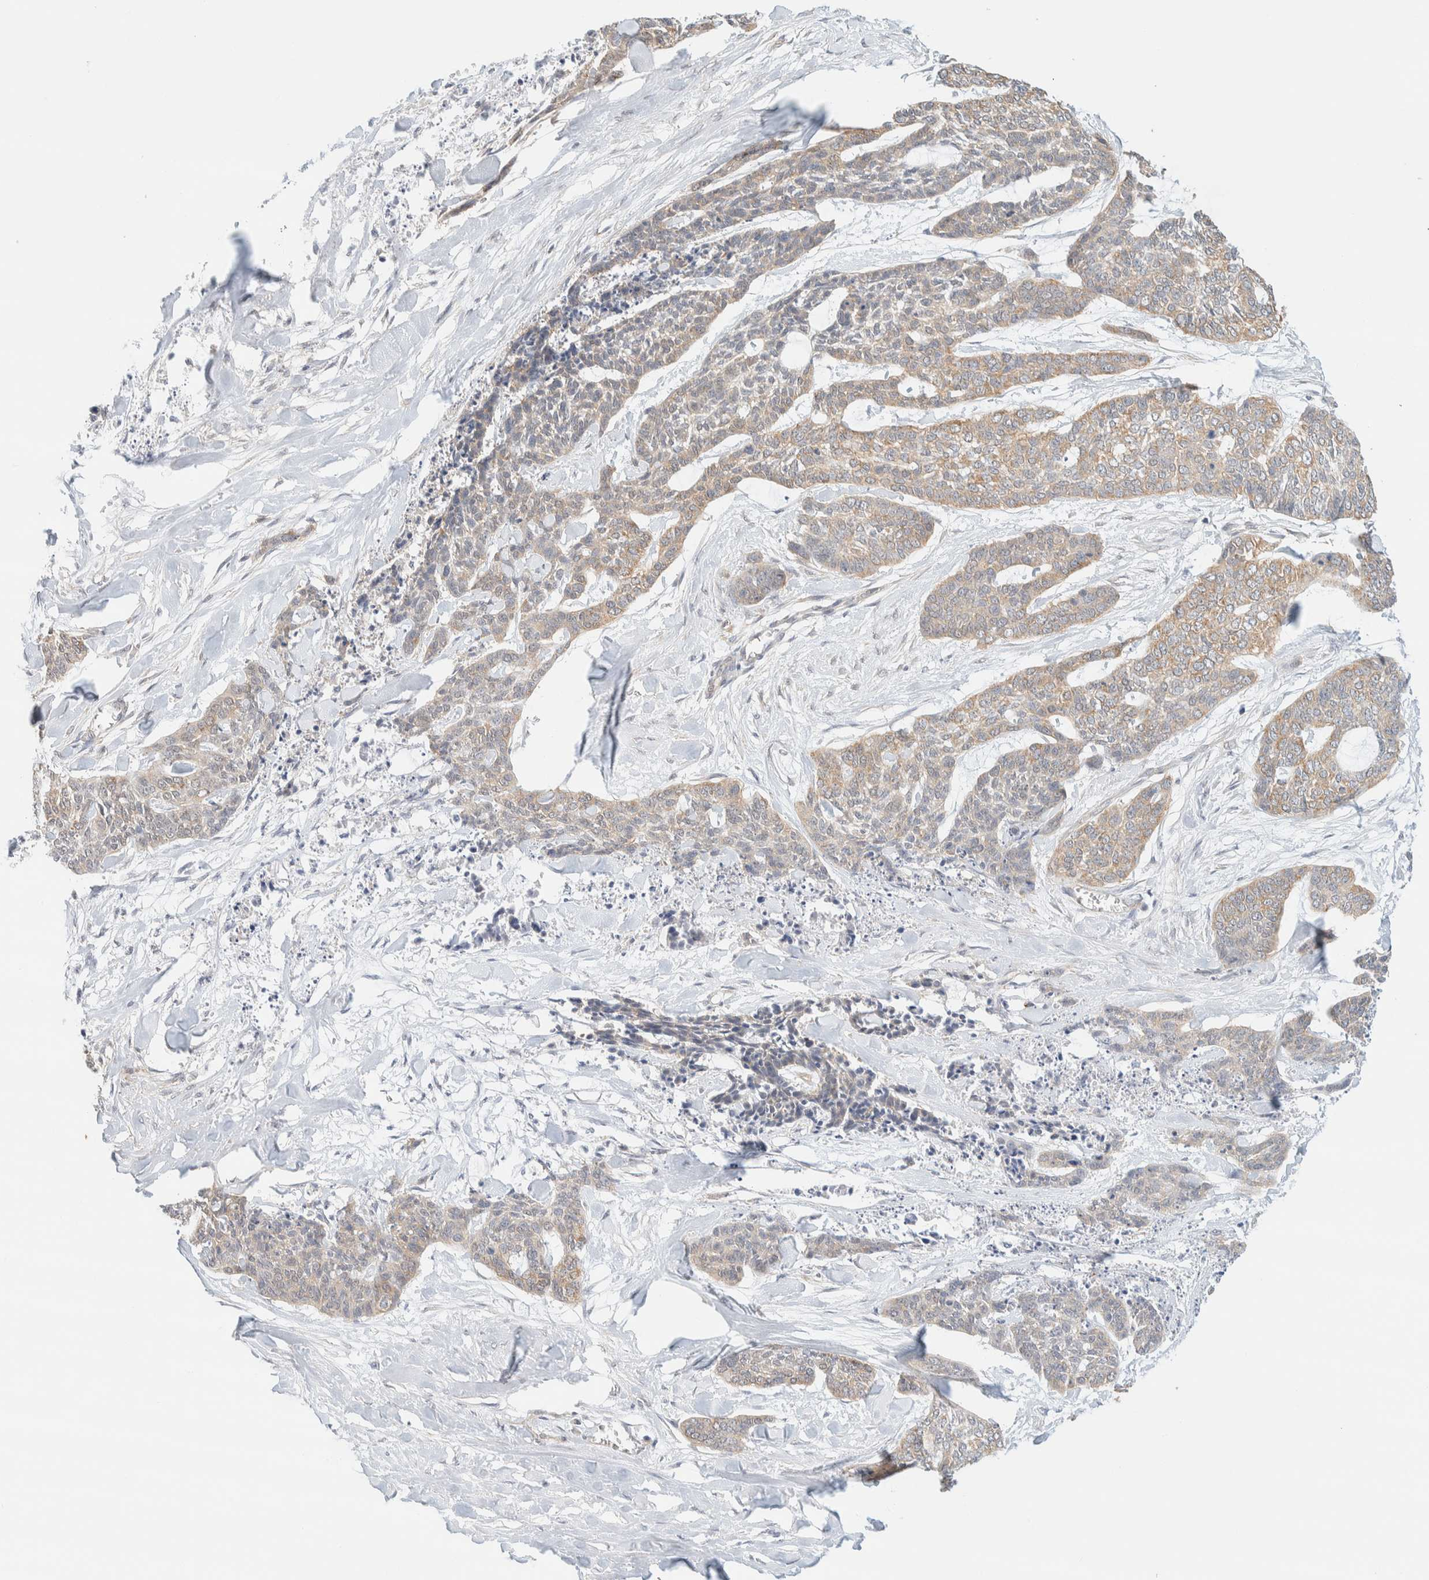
{"staining": {"intensity": "weak", "quantity": ">75%", "location": "cytoplasmic/membranous"}, "tissue": "skin cancer", "cell_type": "Tumor cells", "image_type": "cancer", "snomed": [{"axis": "morphology", "description": "Basal cell carcinoma"}, {"axis": "topography", "description": "Skin"}], "caption": "A histopathology image showing weak cytoplasmic/membranous positivity in approximately >75% of tumor cells in skin cancer (basal cell carcinoma), as visualized by brown immunohistochemical staining.", "gene": "TBC1D8B", "patient": {"sex": "female", "age": 64}}